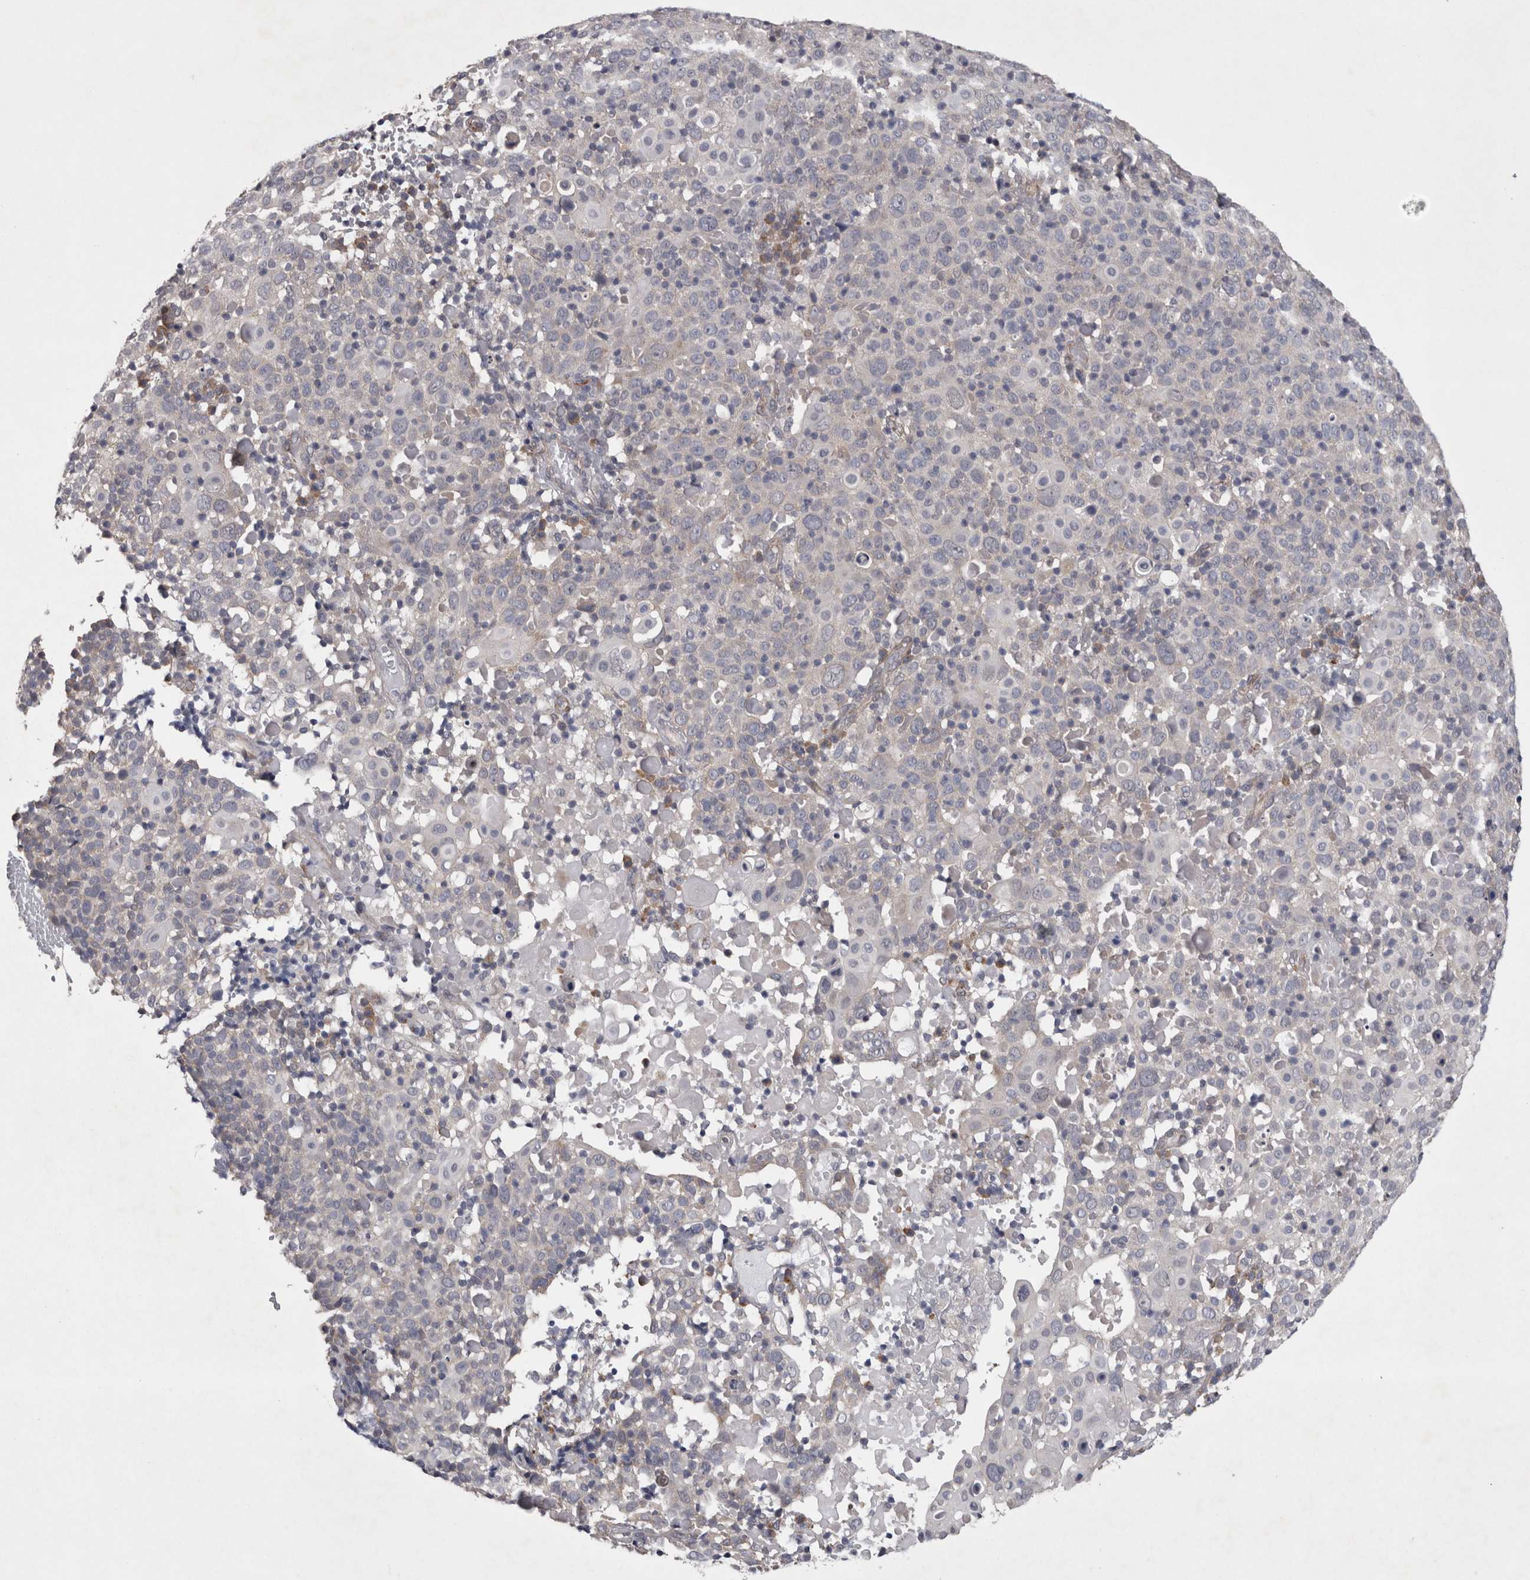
{"staining": {"intensity": "negative", "quantity": "none", "location": "none"}, "tissue": "cervical cancer", "cell_type": "Tumor cells", "image_type": "cancer", "snomed": [{"axis": "morphology", "description": "Squamous cell carcinoma, NOS"}, {"axis": "topography", "description": "Cervix"}], "caption": "Tumor cells are negative for brown protein staining in cervical cancer. (Brightfield microscopy of DAB (3,3'-diaminobenzidine) IHC at high magnification).", "gene": "DDX6", "patient": {"sex": "female", "age": 74}}